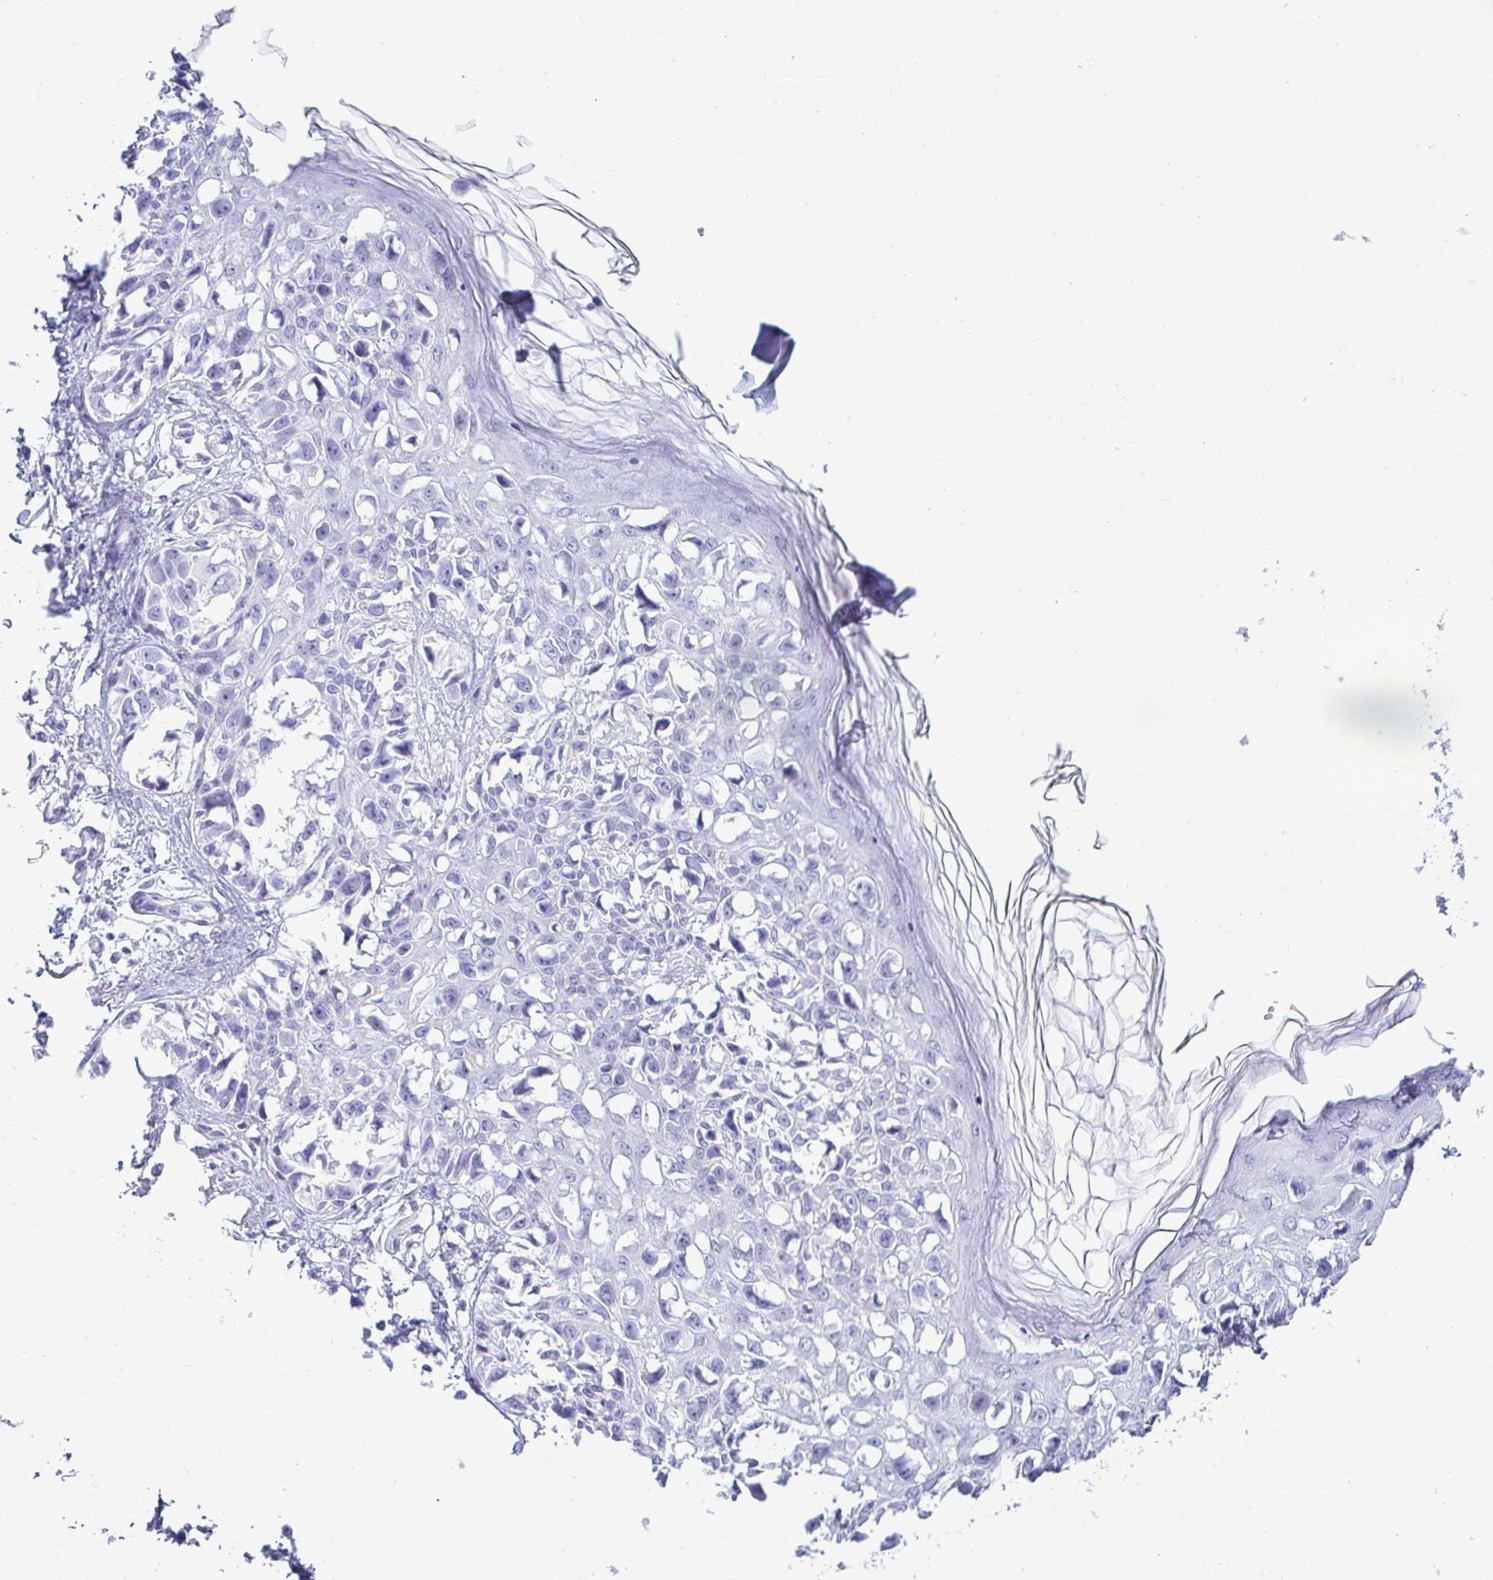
{"staining": {"intensity": "negative", "quantity": "none", "location": "none"}, "tissue": "melanoma", "cell_type": "Tumor cells", "image_type": "cancer", "snomed": [{"axis": "morphology", "description": "Malignant melanoma, NOS"}, {"axis": "topography", "description": "Skin"}], "caption": "Immunohistochemical staining of human melanoma displays no significant staining in tumor cells.", "gene": "CLGN", "patient": {"sex": "male", "age": 73}}